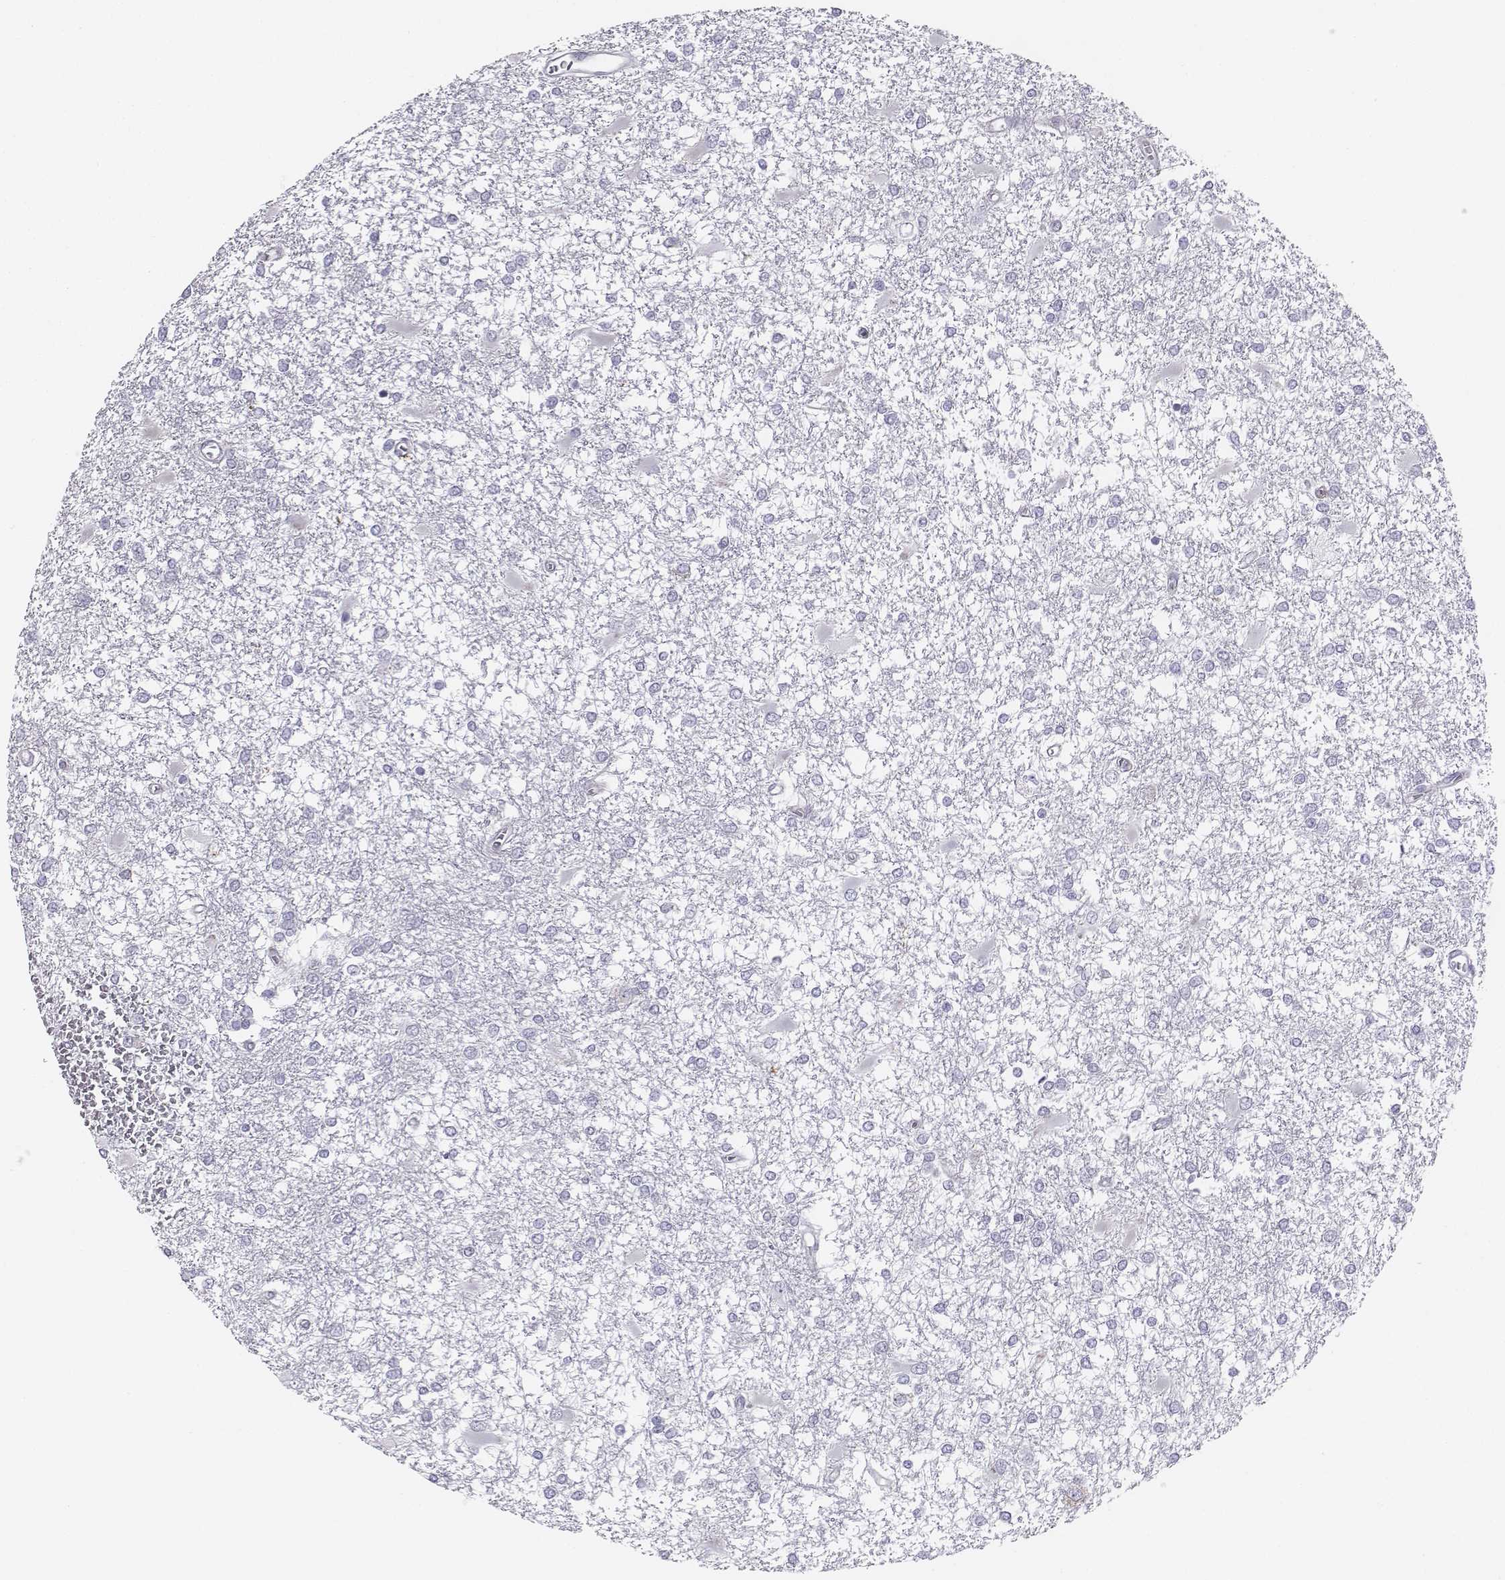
{"staining": {"intensity": "negative", "quantity": "none", "location": "none"}, "tissue": "glioma", "cell_type": "Tumor cells", "image_type": "cancer", "snomed": [{"axis": "morphology", "description": "Glioma, malignant, High grade"}, {"axis": "topography", "description": "Cerebral cortex"}], "caption": "Glioma was stained to show a protein in brown. There is no significant positivity in tumor cells.", "gene": "CHST14", "patient": {"sex": "male", "age": 79}}